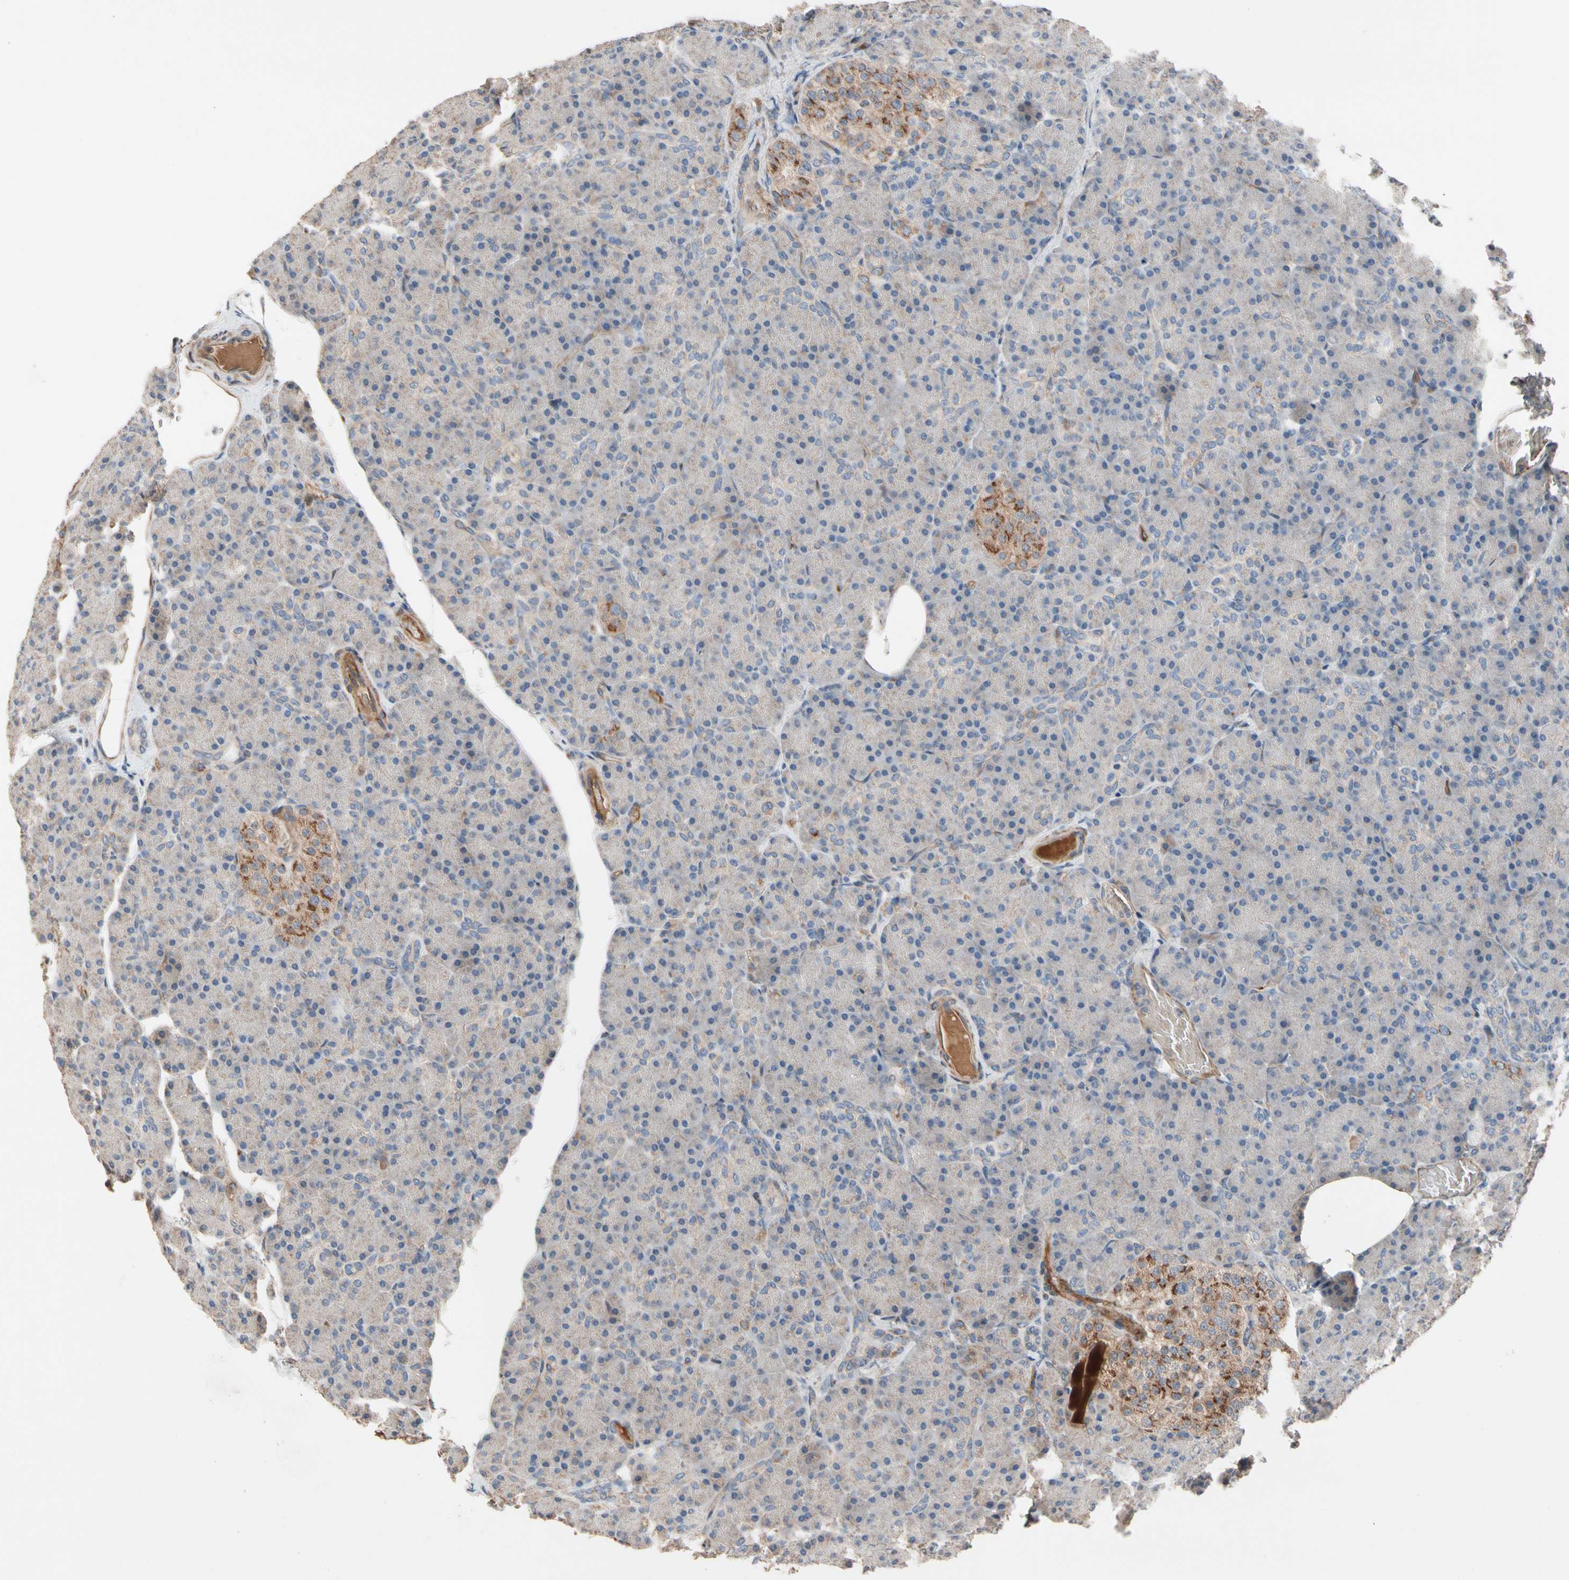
{"staining": {"intensity": "moderate", "quantity": "<25%", "location": "cytoplasmic/membranous"}, "tissue": "pancreas", "cell_type": "Exocrine glandular cells", "image_type": "normal", "snomed": [{"axis": "morphology", "description": "Normal tissue, NOS"}, {"axis": "topography", "description": "Pancreas"}], "caption": "Immunohistochemistry (DAB) staining of benign human pancreas demonstrates moderate cytoplasmic/membranous protein staining in approximately <25% of exocrine glandular cells.", "gene": "GCK", "patient": {"sex": "female", "age": 43}}